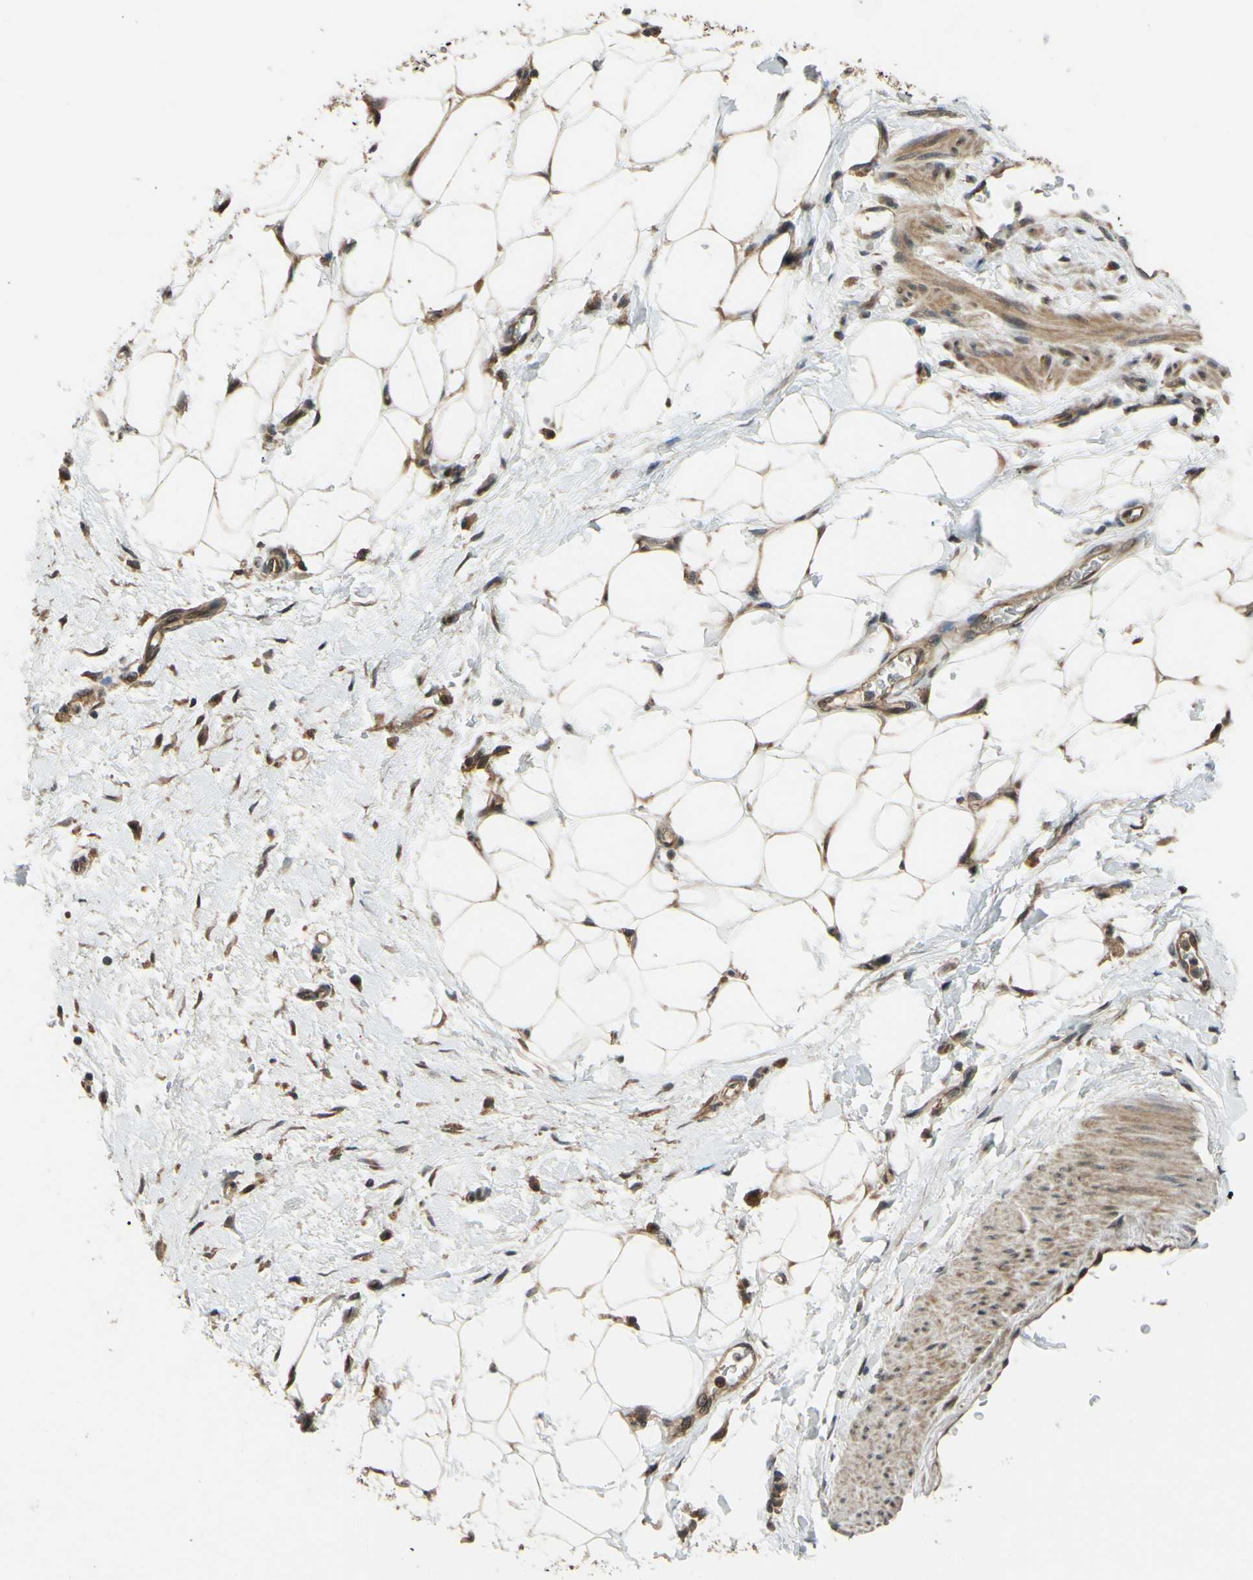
{"staining": {"intensity": "moderate", "quantity": ">75%", "location": "cytoplasmic/membranous,nuclear"}, "tissue": "adipose tissue", "cell_type": "Adipocytes", "image_type": "normal", "snomed": [{"axis": "morphology", "description": "Normal tissue, NOS"}, {"axis": "morphology", "description": "Urothelial carcinoma, High grade"}, {"axis": "topography", "description": "Vascular tissue"}, {"axis": "topography", "description": "Urinary bladder"}], "caption": "Immunohistochemistry staining of unremarkable adipose tissue, which exhibits medium levels of moderate cytoplasmic/membranous,nuclear staining in approximately >75% of adipocytes indicating moderate cytoplasmic/membranous,nuclear protein staining. The staining was performed using DAB (3,3'-diaminobenzidine) (brown) for protein detection and nuclei were counterstained in hematoxylin (blue).", "gene": "ABCC8", "patient": {"sex": "female", "age": 56}}